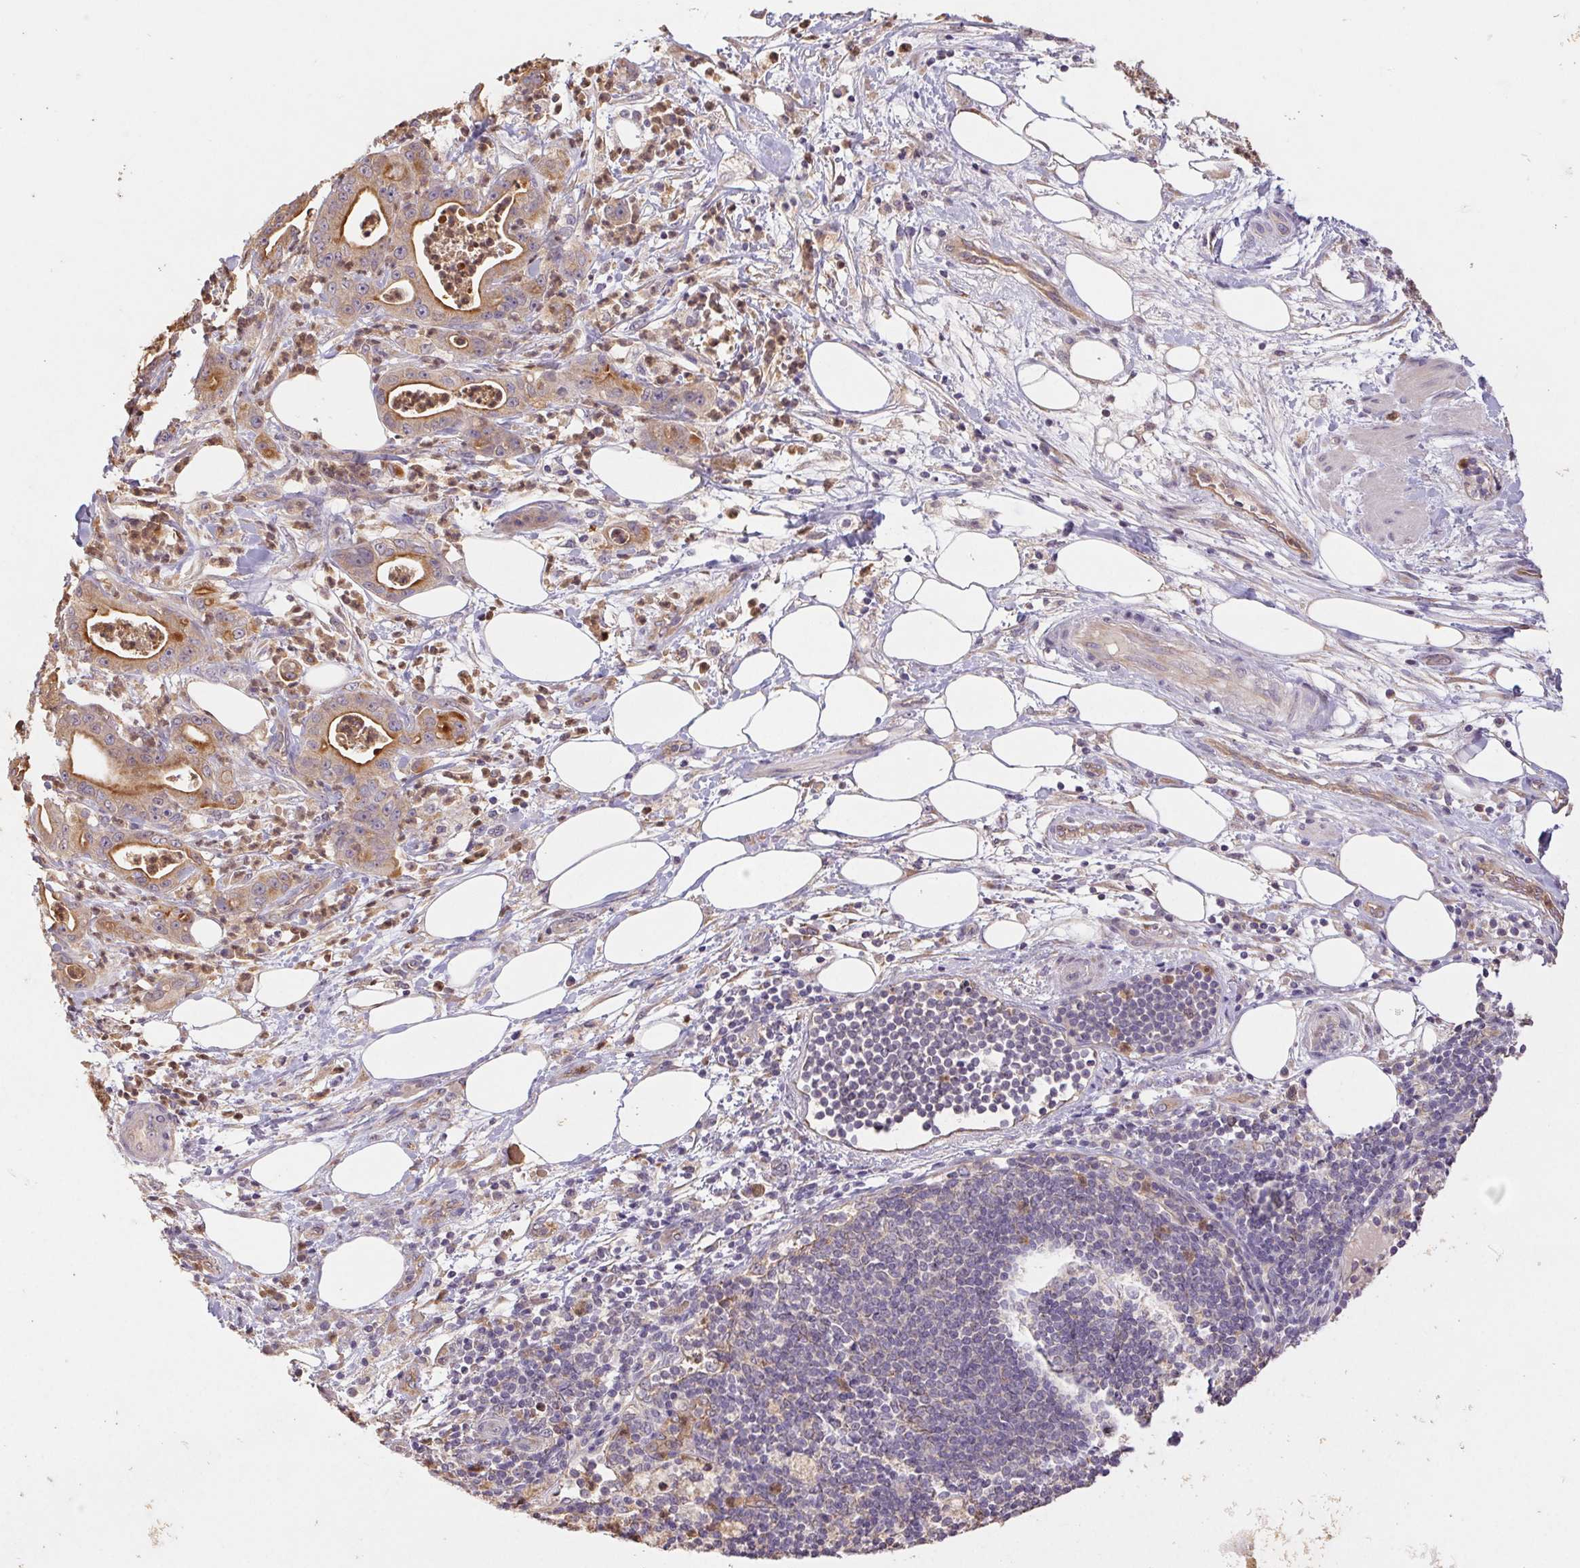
{"staining": {"intensity": "moderate", "quantity": ">75%", "location": "cytoplasmic/membranous"}, "tissue": "pancreatic cancer", "cell_type": "Tumor cells", "image_type": "cancer", "snomed": [{"axis": "morphology", "description": "Adenocarcinoma, NOS"}, {"axis": "topography", "description": "Pancreas"}], "caption": "Protein staining of pancreatic adenocarcinoma tissue shows moderate cytoplasmic/membranous positivity in approximately >75% of tumor cells.", "gene": "RAB11A", "patient": {"sex": "male", "age": 71}}